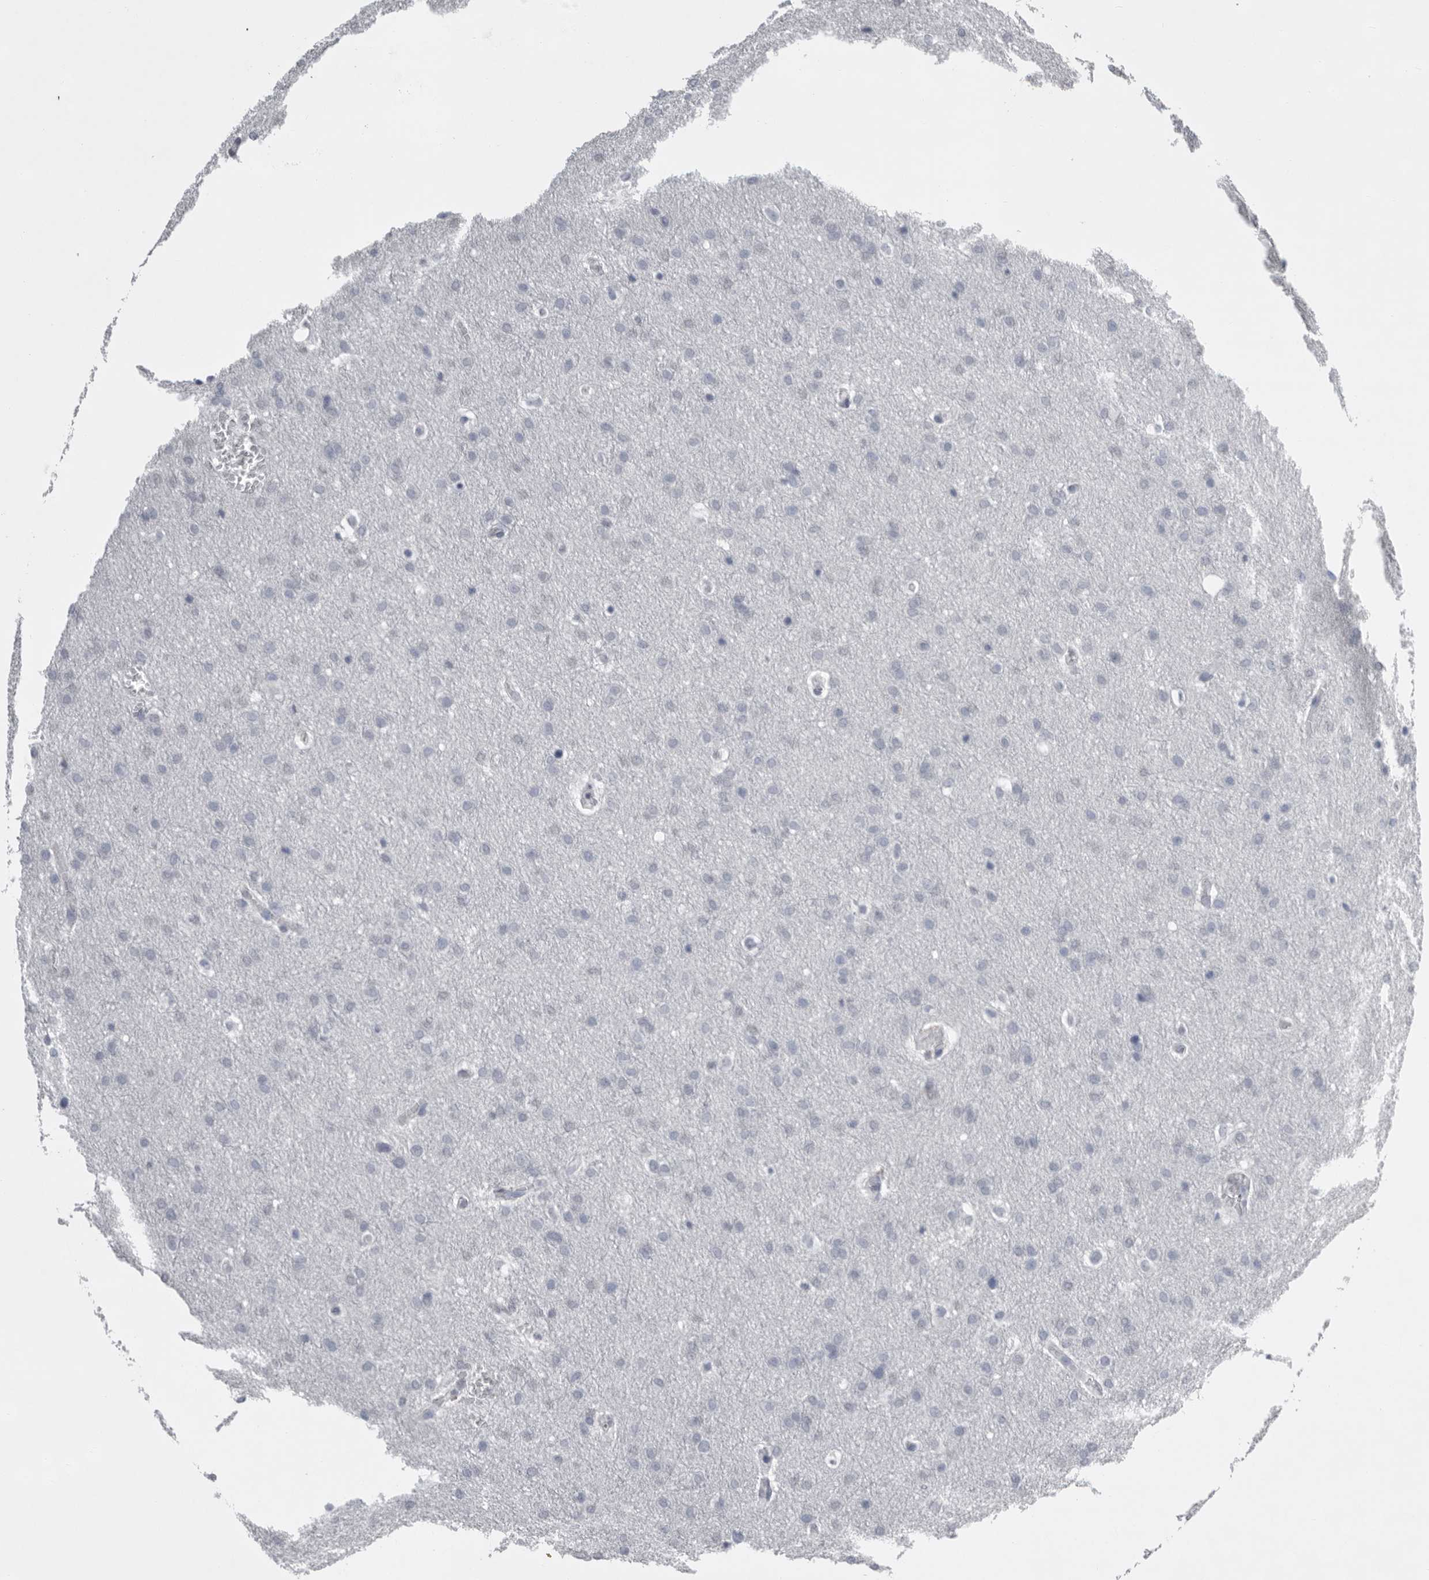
{"staining": {"intensity": "negative", "quantity": "none", "location": "none"}, "tissue": "glioma", "cell_type": "Tumor cells", "image_type": "cancer", "snomed": [{"axis": "morphology", "description": "Glioma, malignant, Low grade"}, {"axis": "topography", "description": "Brain"}], "caption": "Tumor cells are negative for protein expression in human low-grade glioma (malignant). (DAB (3,3'-diaminobenzidine) IHC with hematoxylin counter stain).", "gene": "GNLY", "patient": {"sex": "female", "age": 37}}